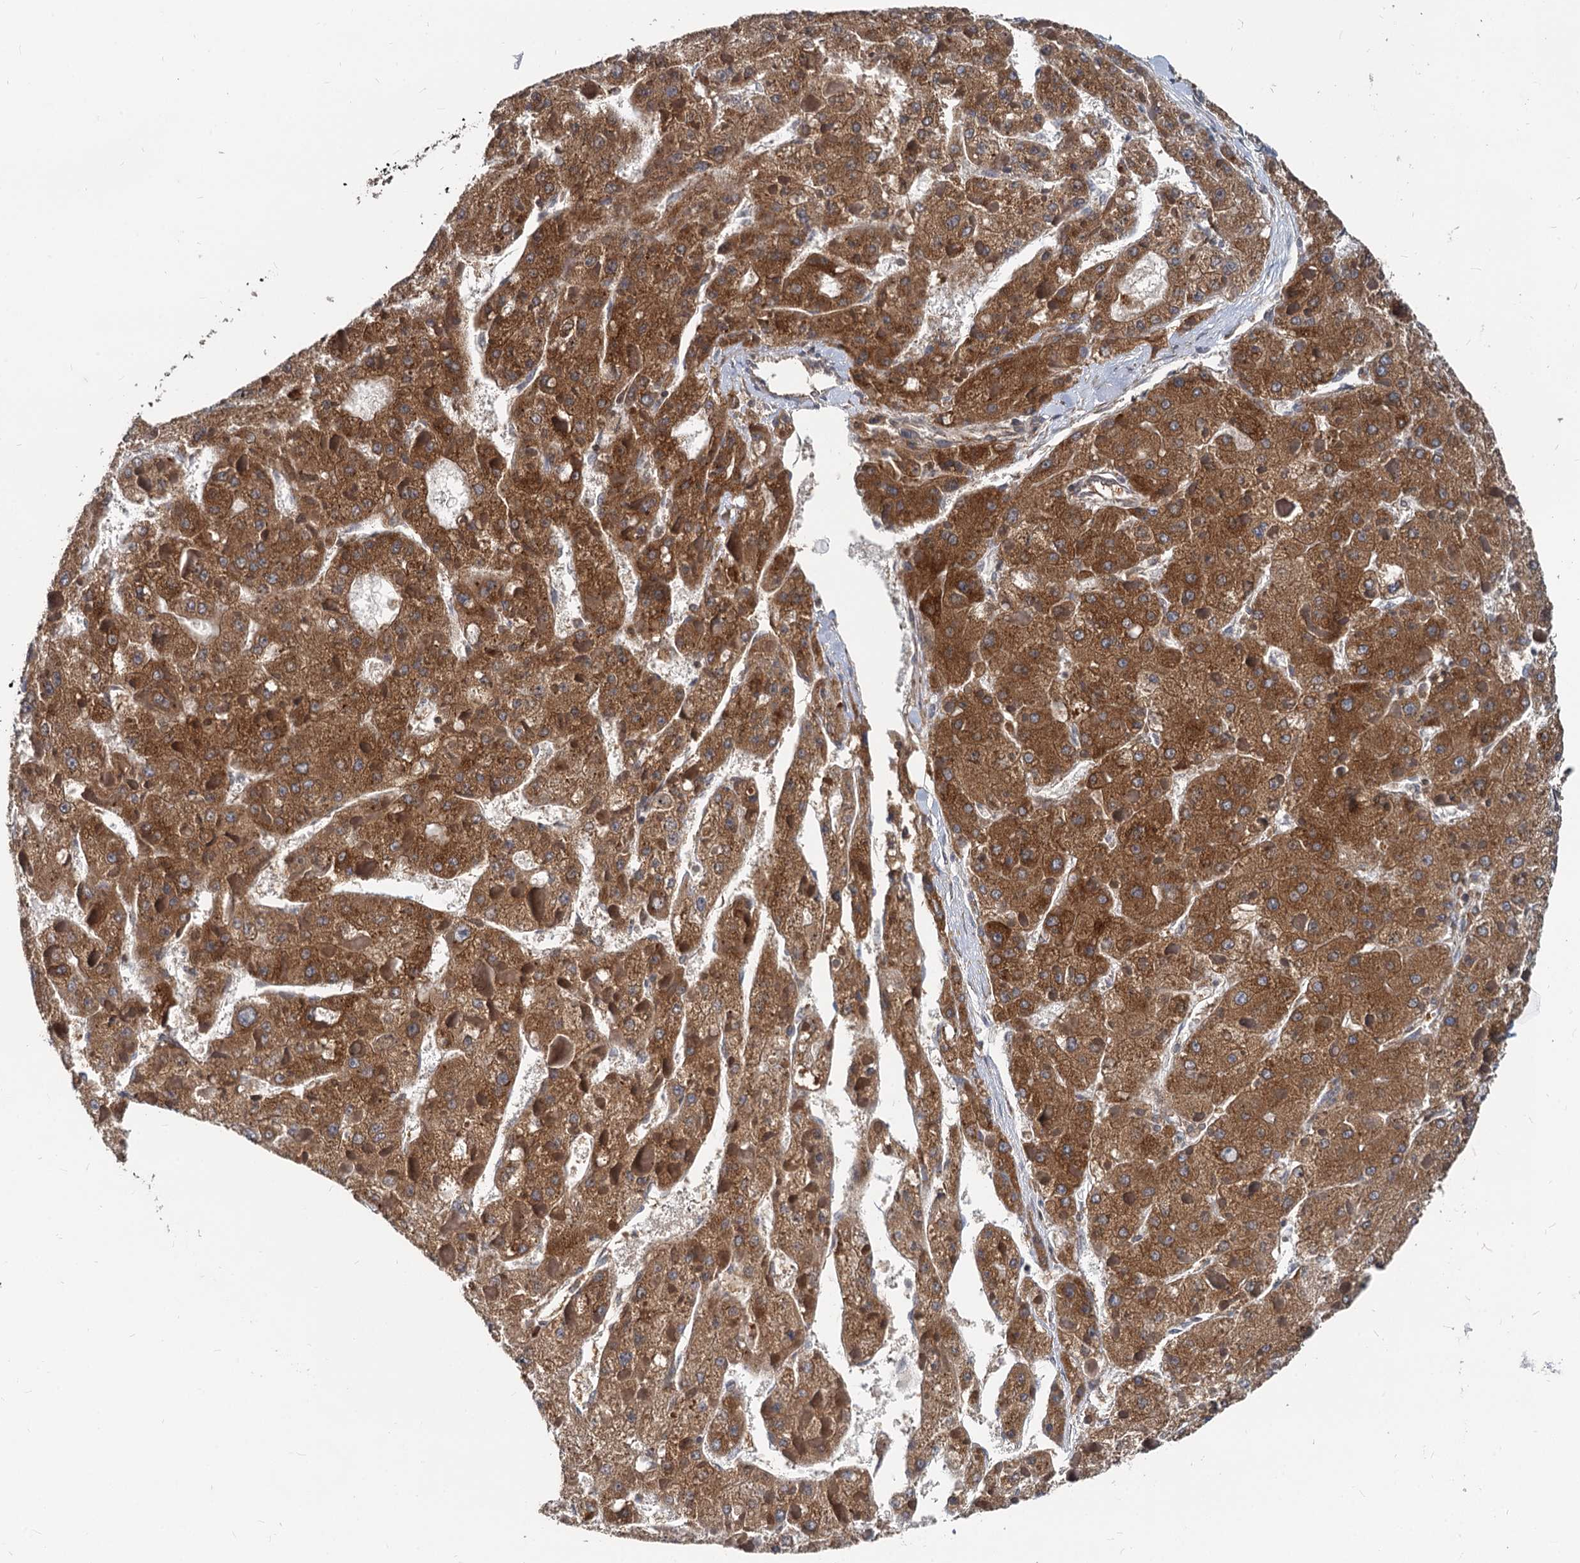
{"staining": {"intensity": "strong", "quantity": ">75%", "location": "cytoplasmic/membranous"}, "tissue": "liver cancer", "cell_type": "Tumor cells", "image_type": "cancer", "snomed": [{"axis": "morphology", "description": "Carcinoma, Hepatocellular, NOS"}, {"axis": "topography", "description": "Liver"}], "caption": "Liver cancer stained with a brown dye shows strong cytoplasmic/membranous positive positivity in about >75% of tumor cells.", "gene": "STIM1", "patient": {"sex": "female", "age": 73}}